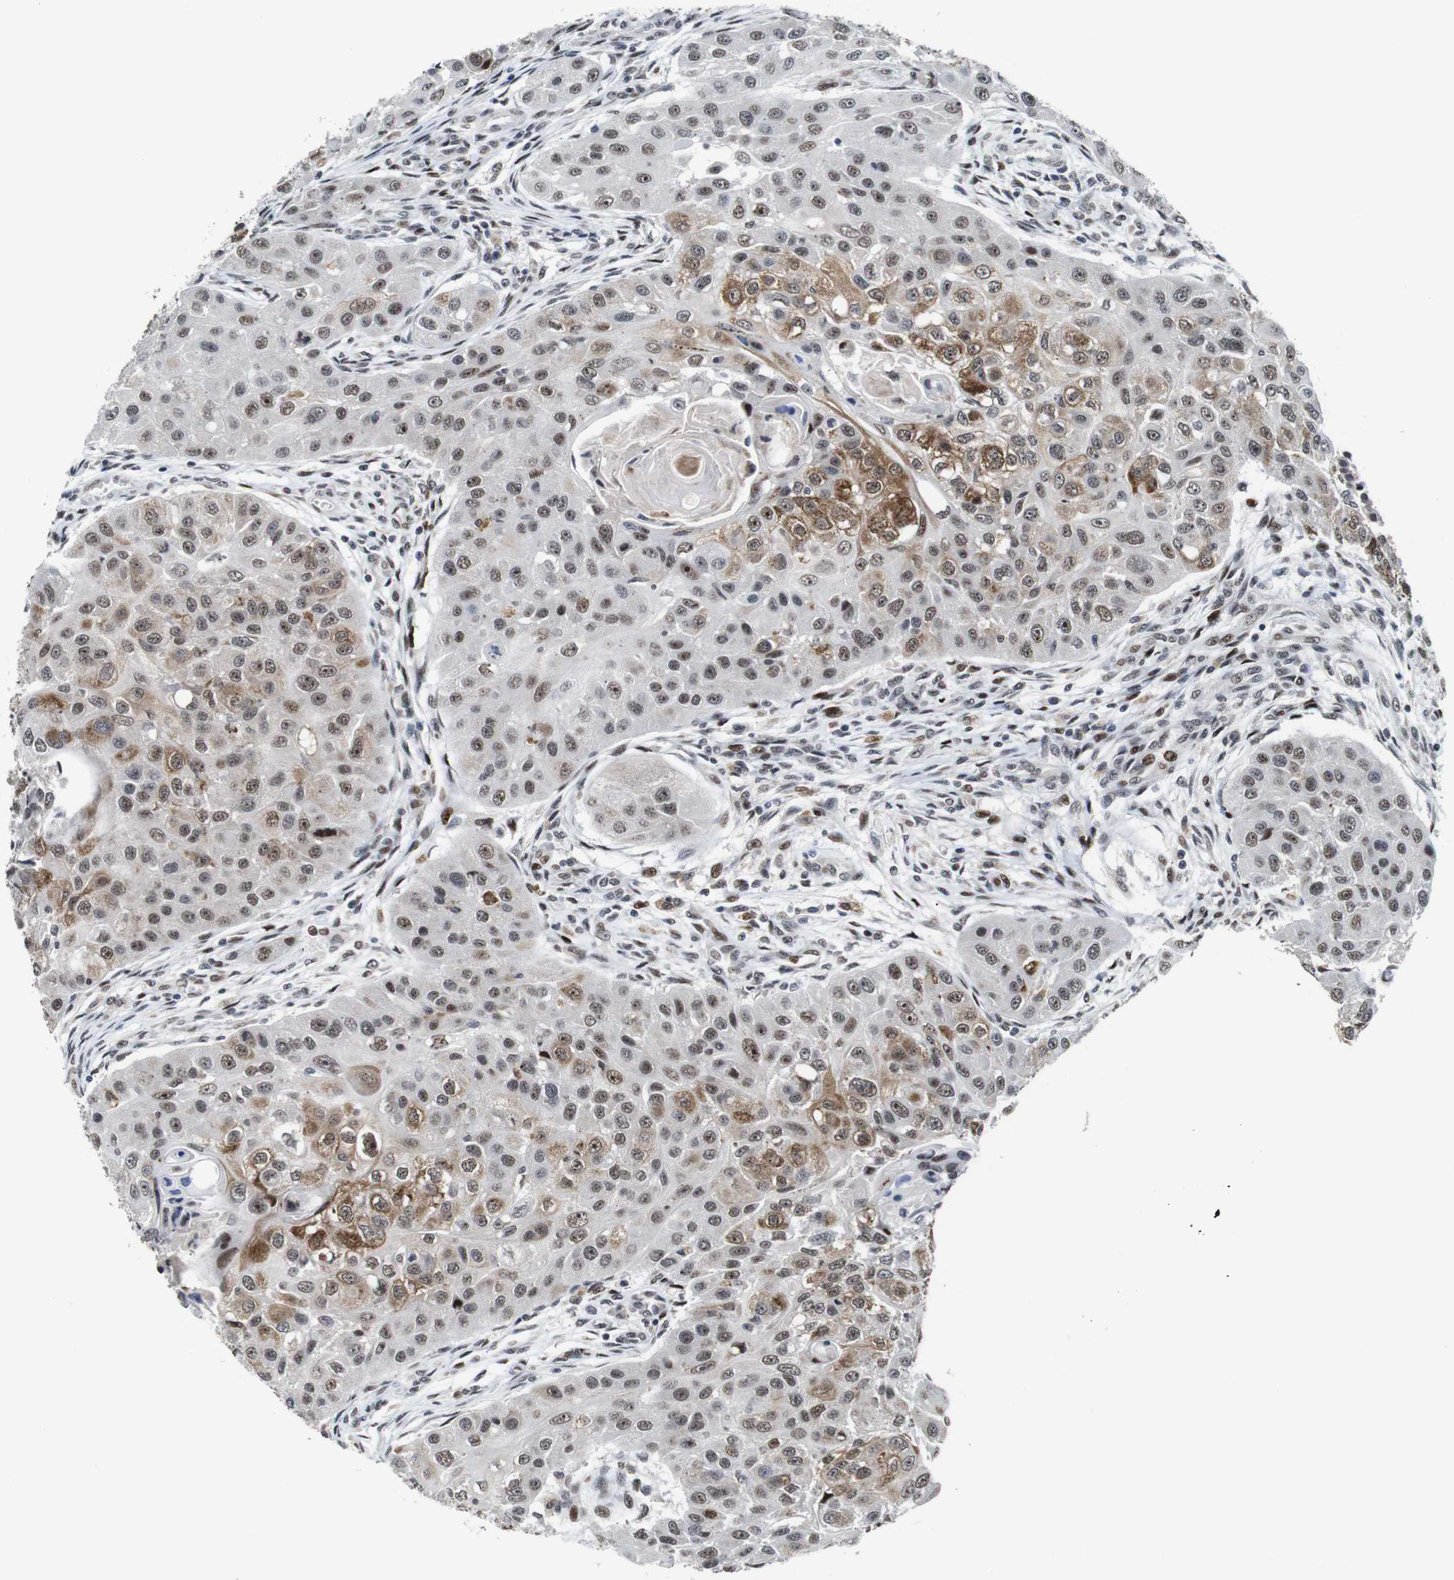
{"staining": {"intensity": "moderate", "quantity": ">75%", "location": "nuclear"}, "tissue": "head and neck cancer", "cell_type": "Tumor cells", "image_type": "cancer", "snomed": [{"axis": "morphology", "description": "Normal tissue, NOS"}, {"axis": "morphology", "description": "Squamous cell carcinoma, NOS"}, {"axis": "topography", "description": "Skeletal muscle"}, {"axis": "topography", "description": "Head-Neck"}], "caption": "Human head and neck cancer stained with a protein marker exhibits moderate staining in tumor cells.", "gene": "EIF4G1", "patient": {"sex": "male", "age": 51}}